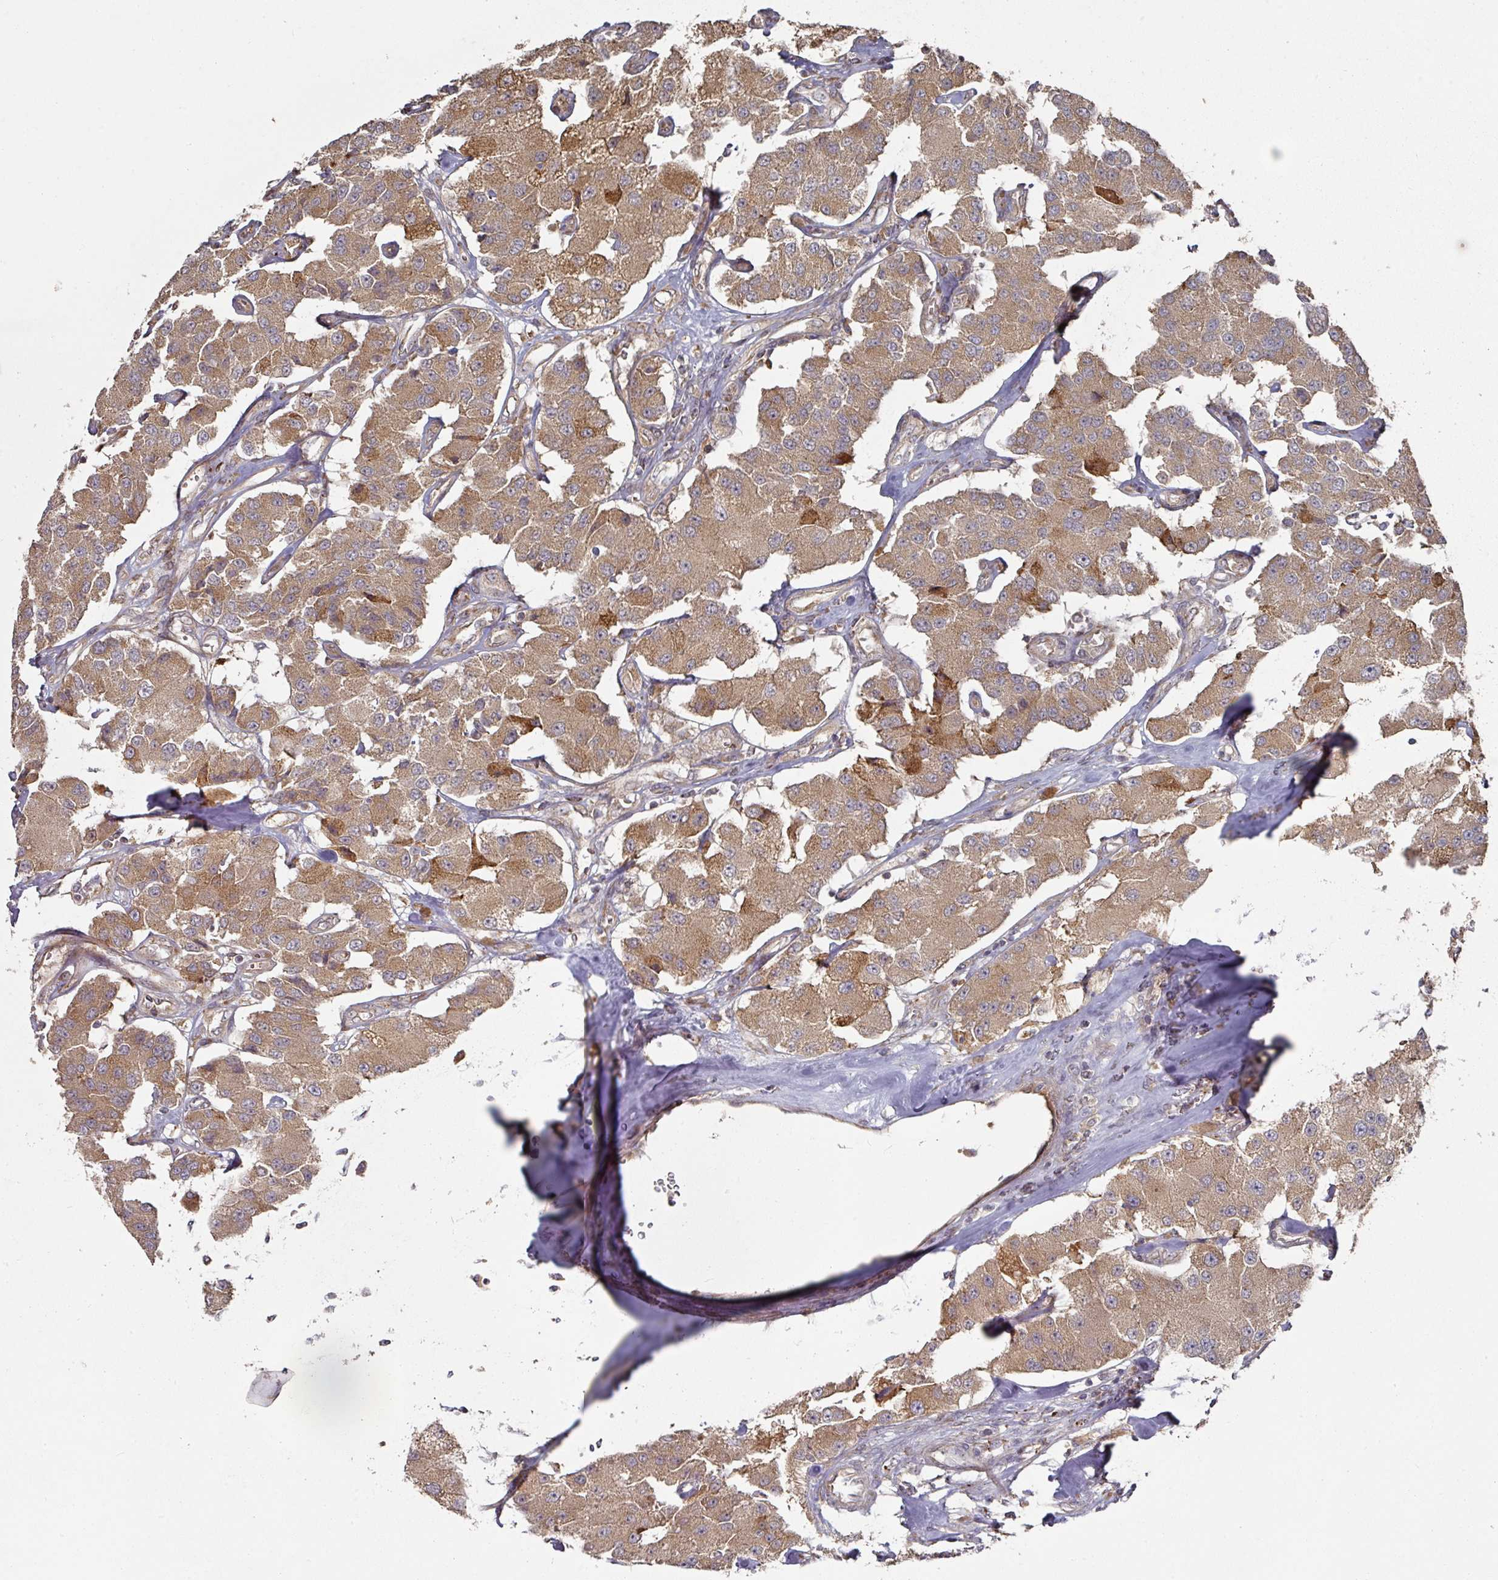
{"staining": {"intensity": "moderate", "quantity": ">75%", "location": "cytoplasmic/membranous"}, "tissue": "carcinoid", "cell_type": "Tumor cells", "image_type": "cancer", "snomed": [{"axis": "morphology", "description": "Carcinoid, malignant, NOS"}, {"axis": "topography", "description": "Pancreas"}], "caption": "Protein analysis of carcinoid tissue exhibits moderate cytoplasmic/membranous expression in approximately >75% of tumor cells.", "gene": "CEP95", "patient": {"sex": "male", "age": 41}}